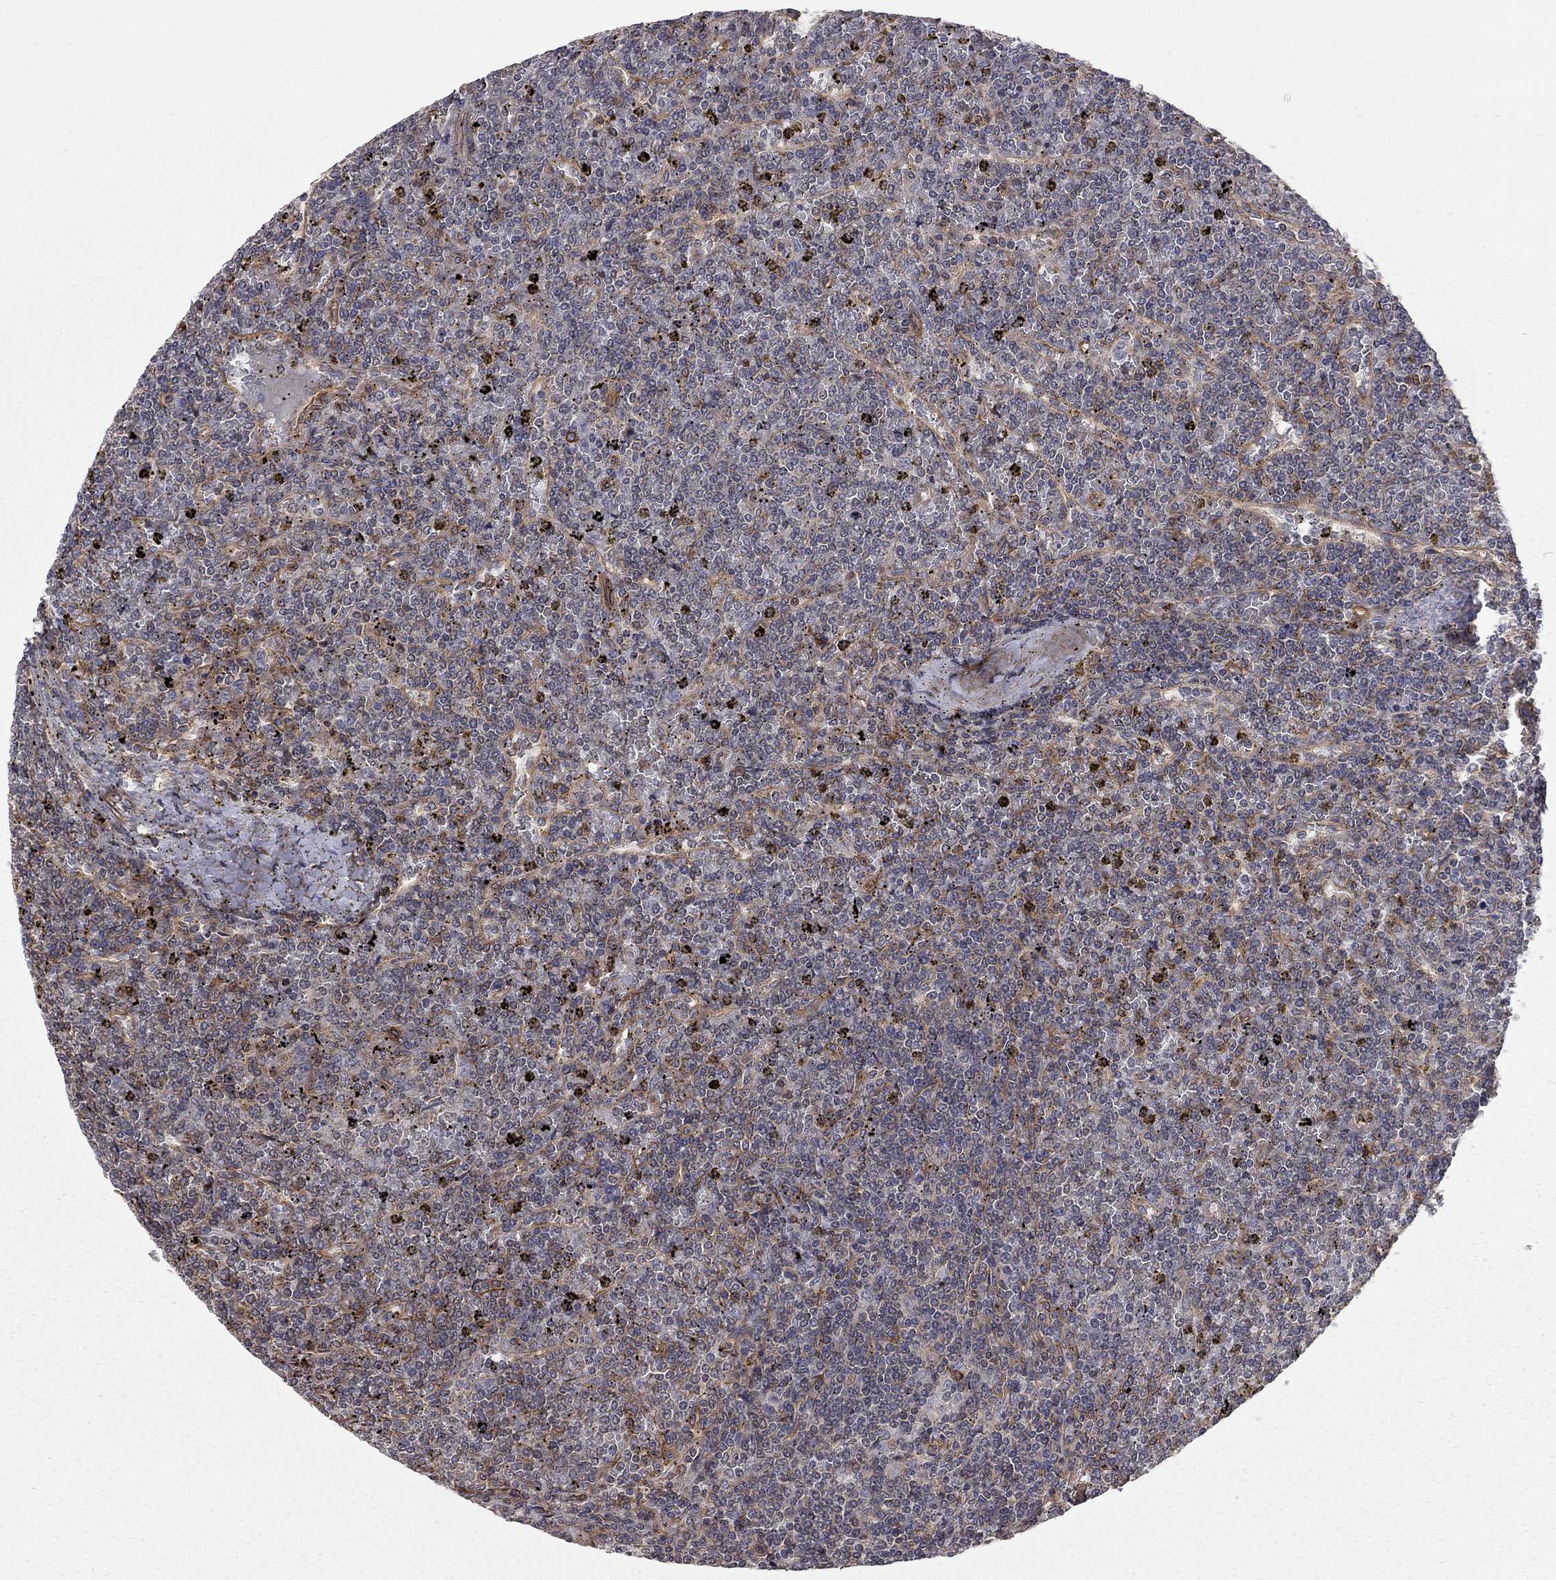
{"staining": {"intensity": "negative", "quantity": "none", "location": "none"}, "tissue": "lymphoma", "cell_type": "Tumor cells", "image_type": "cancer", "snomed": [{"axis": "morphology", "description": "Malignant lymphoma, non-Hodgkin's type, Low grade"}, {"axis": "topography", "description": "Spleen"}], "caption": "Malignant lymphoma, non-Hodgkin's type (low-grade) was stained to show a protein in brown. There is no significant staining in tumor cells.", "gene": "RASEF", "patient": {"sex": "female", "age": 19}}